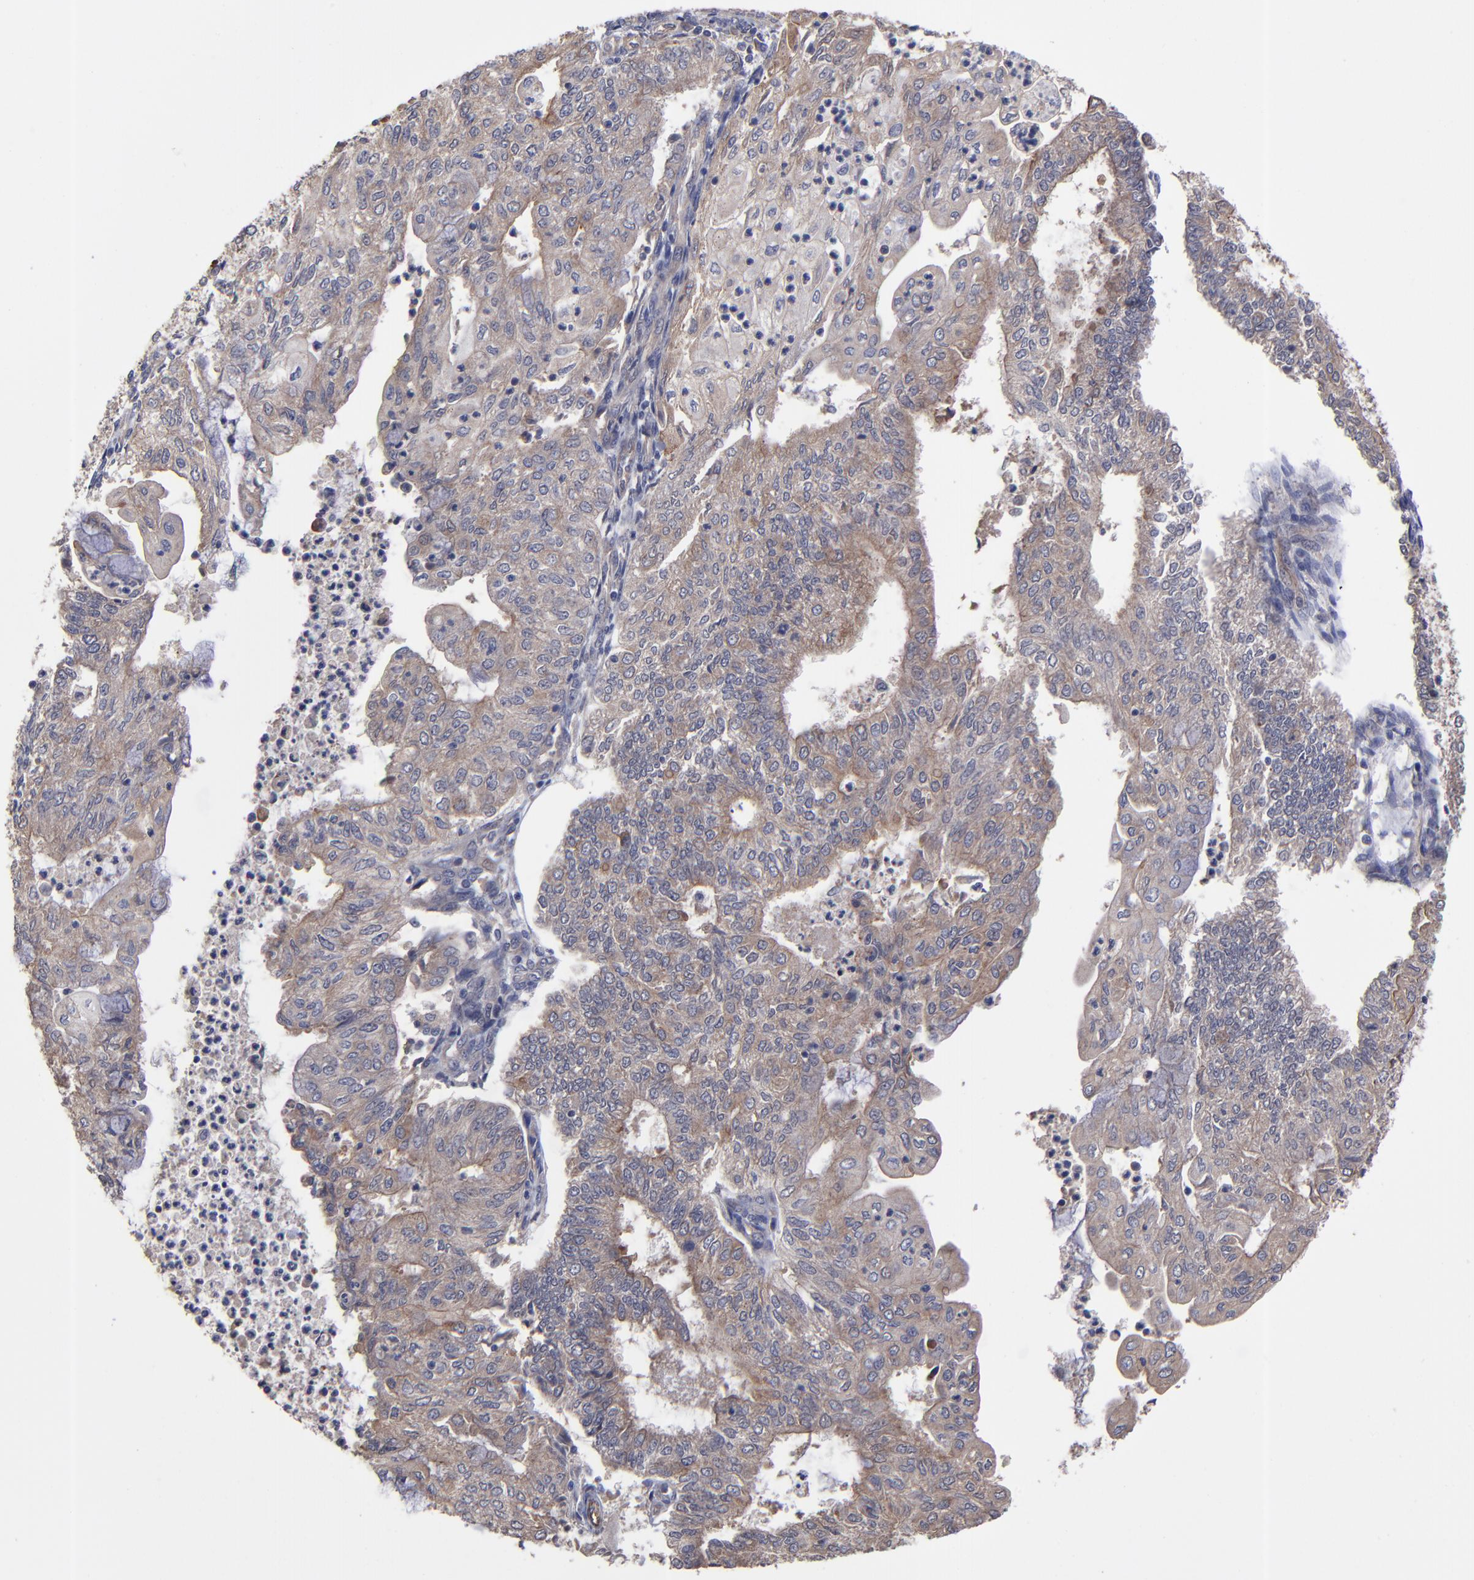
{"staining": {"intensity": "moderate", "quantity": ">75%", "location": "cytoplasmic/membranous"}, "tissue": "endometrial cancer", "cell_type": "Tumor cells", "image_type": "cancer", "snomed": [{"axis": "morphology", "description": "Adenocarcinoma, NOS"}, {"axis": "topography", "description": "Endometrium"}], "caption": "Immunohistochemical staining of endometrial adenocarcinoma reveals medium levels of moderate cytoplasmic/membranous staining in about >75% of tumor cells. (DAB IHC with brightfield microscopy, high magnification).", "gene": "ZNF780B", "patient": {"sex": "female", "age": 59}}